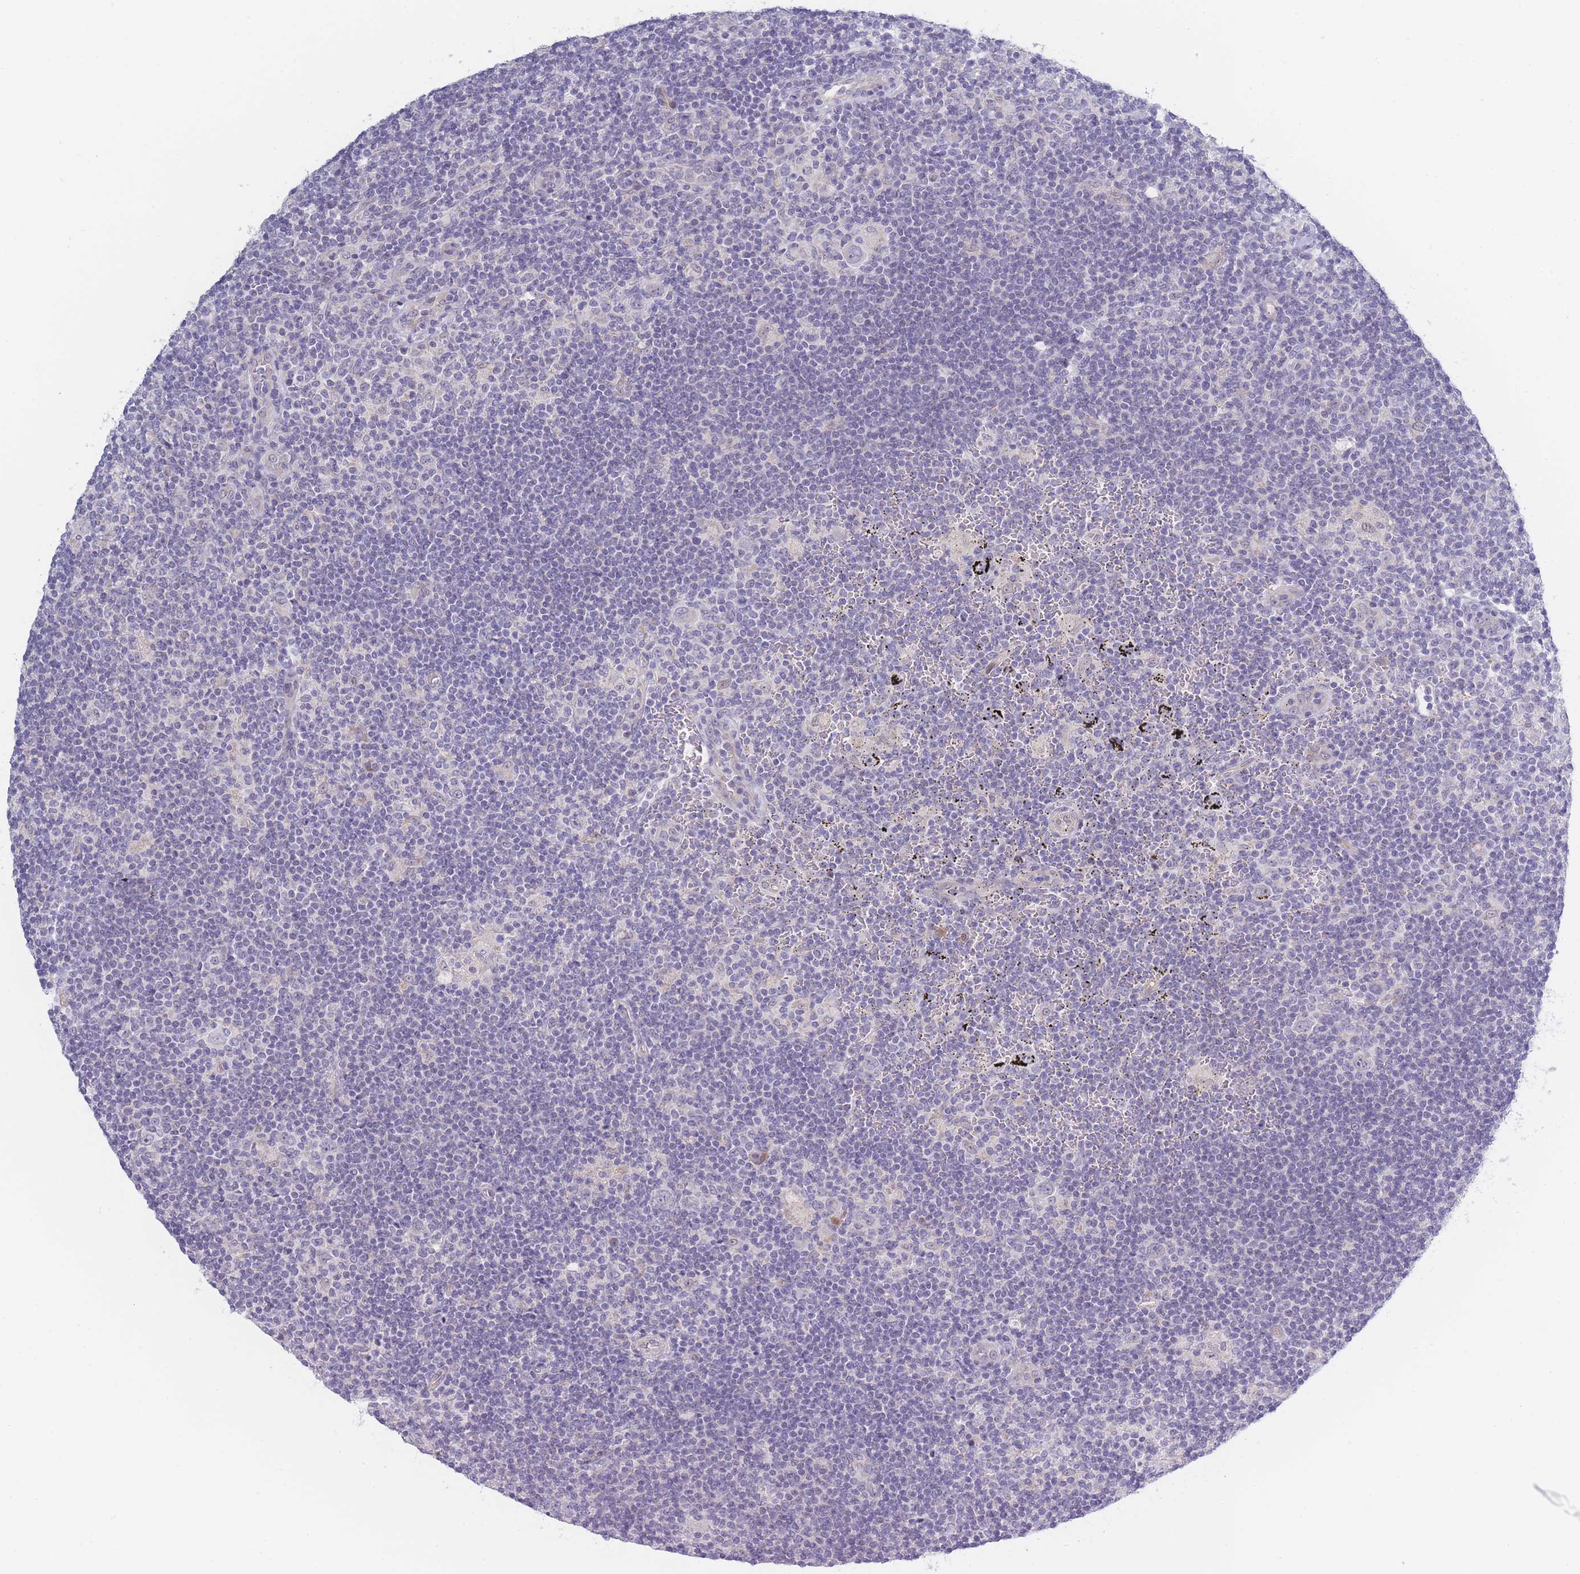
{"staining": {"intensity": "negative", "quantity": "none", "location": "none"}, "tissue": "lymphoma", "cell_type": "Tumor cells", "image_type": "cancer", "snomed": [{"axis": "morphology", "description": "Hodgkin's disease, NOS"}, {"axis": "topography", "description": "Lymph node"}], "caption": "A photomicrograph of human lymphoma is negative for staining in tumor cells.", "gene": "FAM227B", "patient": {"sex": "female", "age": 57}}